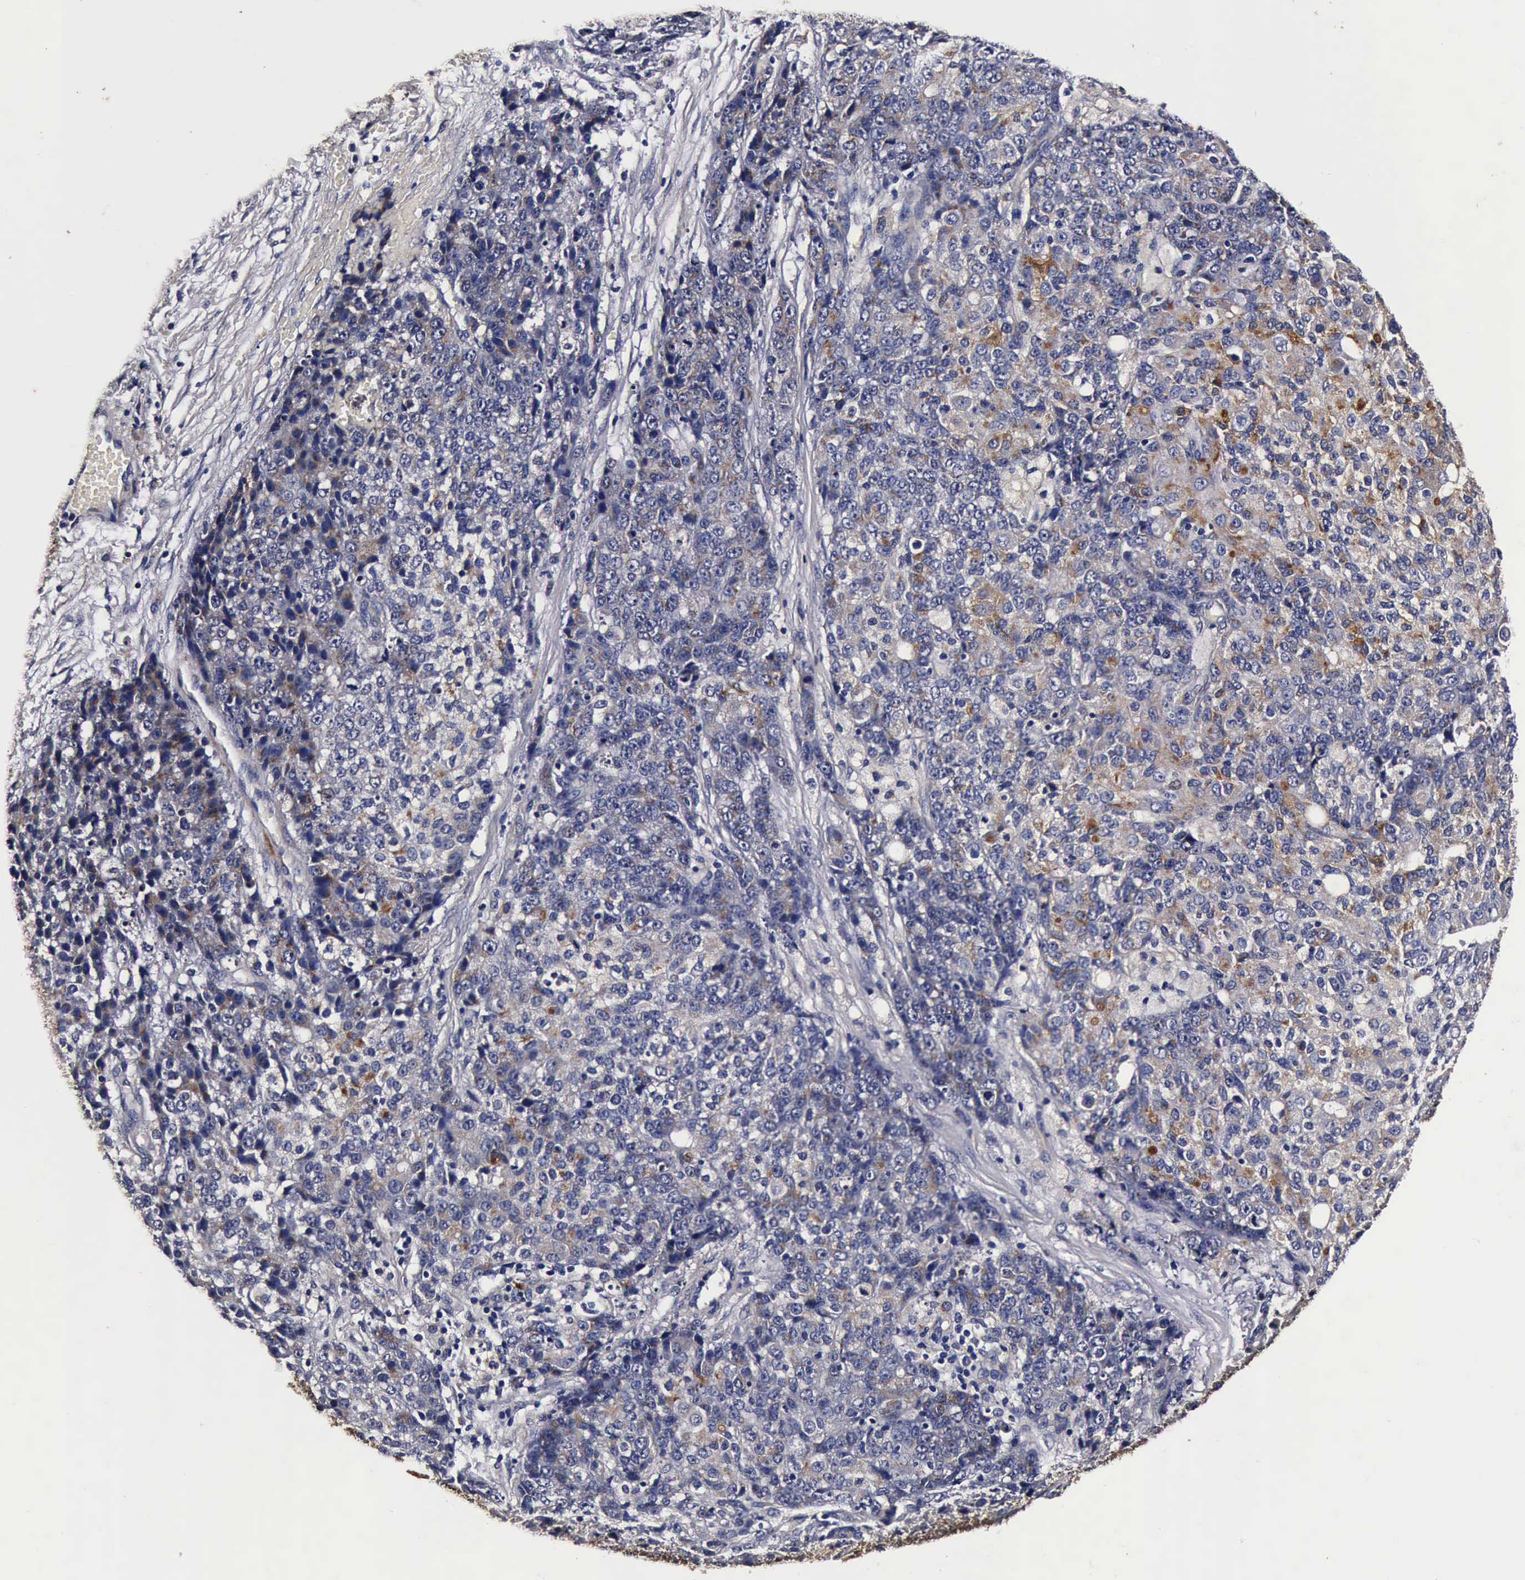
{"staining": {"intensity": "strong", "quantity": "25%-75%", "location": "cytoplasmic/membranous"}, "tissue": "ovarian cancer", "cell_type": "Tumor cells", "image_type": "cancer", "snomed": [{"axis": "morphology", "description": "Carcinoma, endometroid"}, {"axis": "topography", "description": "Ovary"}], "caption": "This is an image of IHC staining of endometroid carcinoma (ovarian), which shows strong positivity in the cytoplasmic/membranous of tumor cells.", "gene": "CST3", "patient": {"sex": "female", "age": 42}}